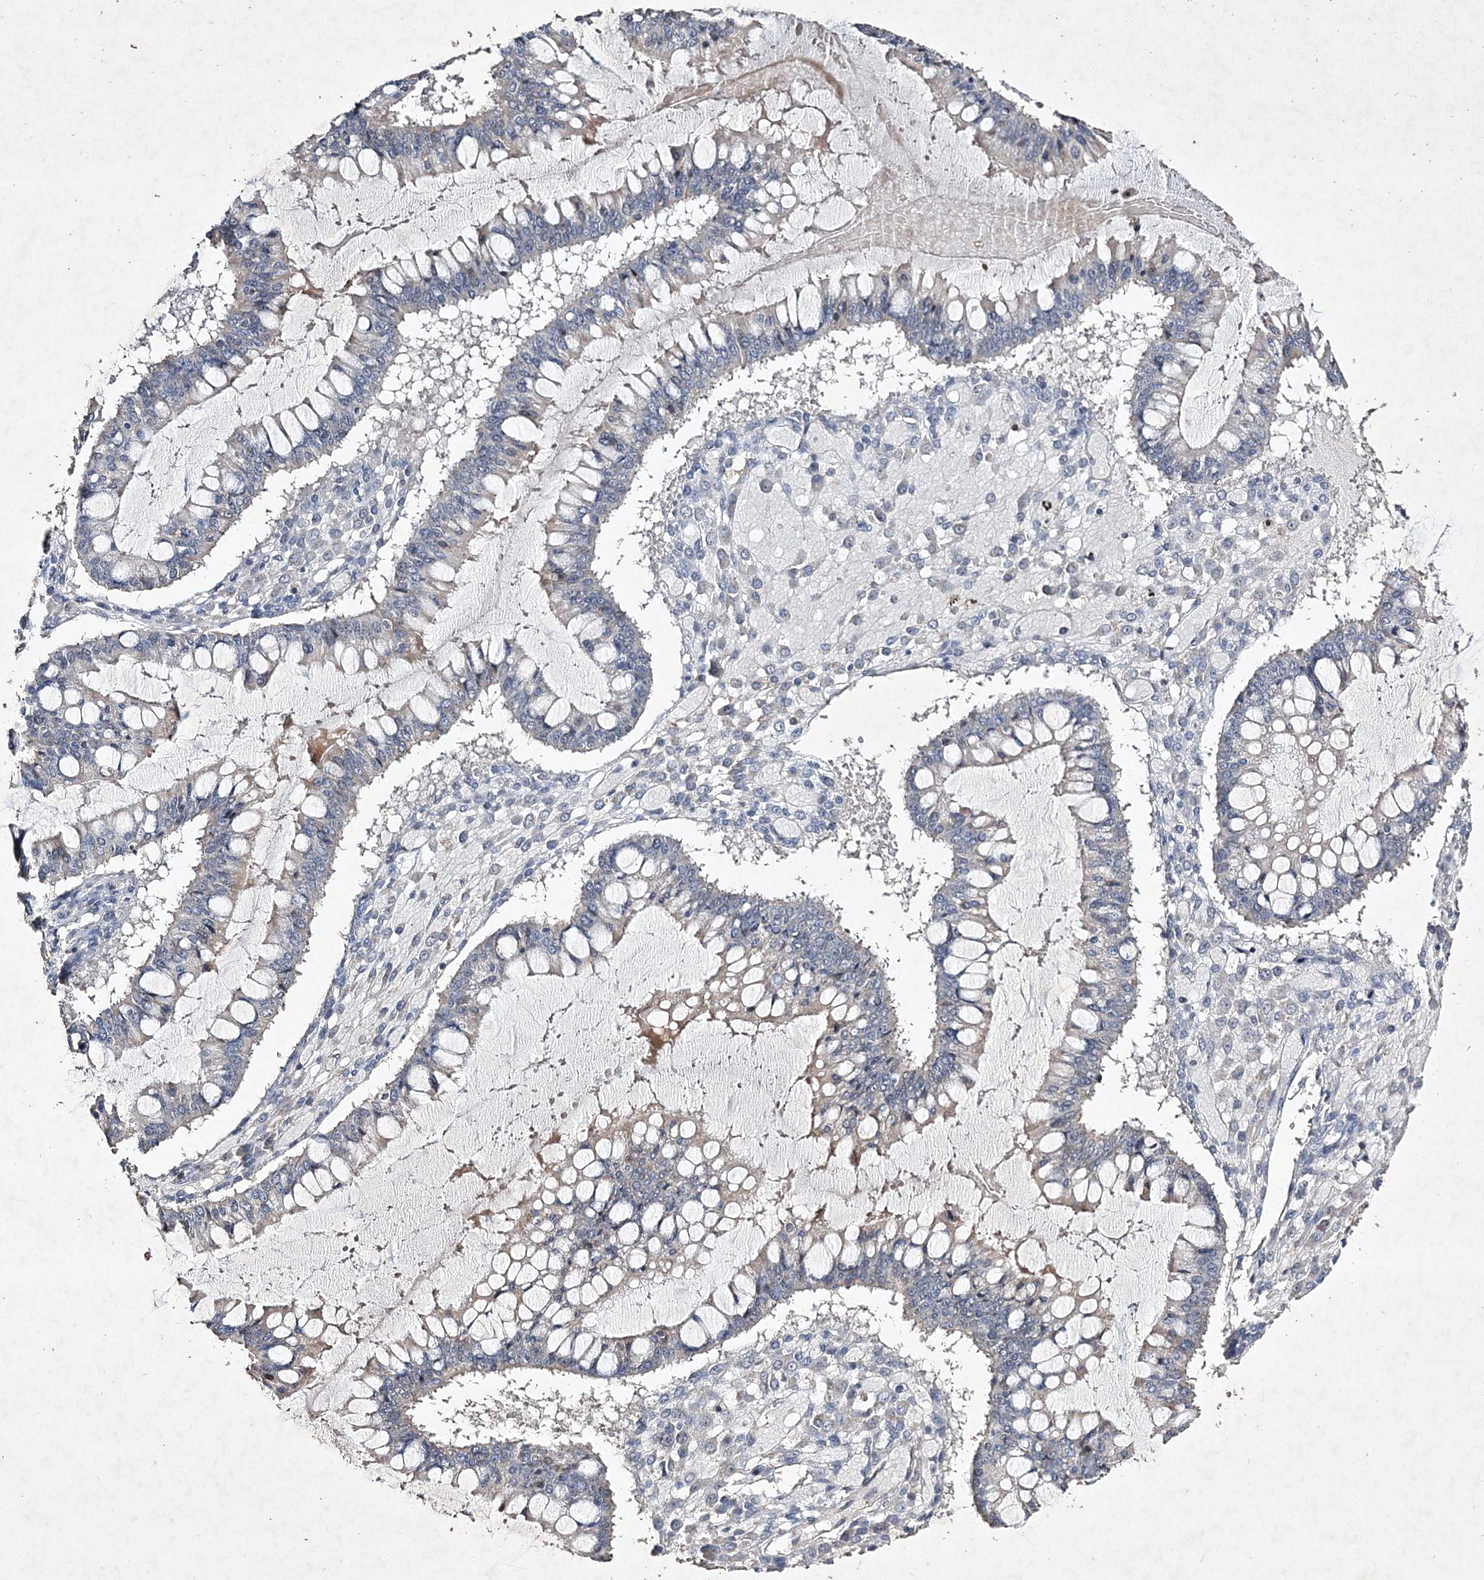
{"staining": {"intensity": "negative", "quantity": "none", "location": "none"}, "tissue": "ovarian cancer", "cell_type": "Tumor cells", "image_type": "cancer", "snomed": [{"axis": "morphology", "description": "Cystadenocarcinoma, mucinous, NOS"}, {"axis": "topography", "description": "Ovary"}], "caption": "The IHC histopathology image has no significant expression in tumor cells of ovarian cancer tissue. (DAB immunohistochemistry (IHC) visualized using brightfield microscopy, high magnification).", "gene": "C3orf38", "patient": {"sex": "female", "age": 73}}